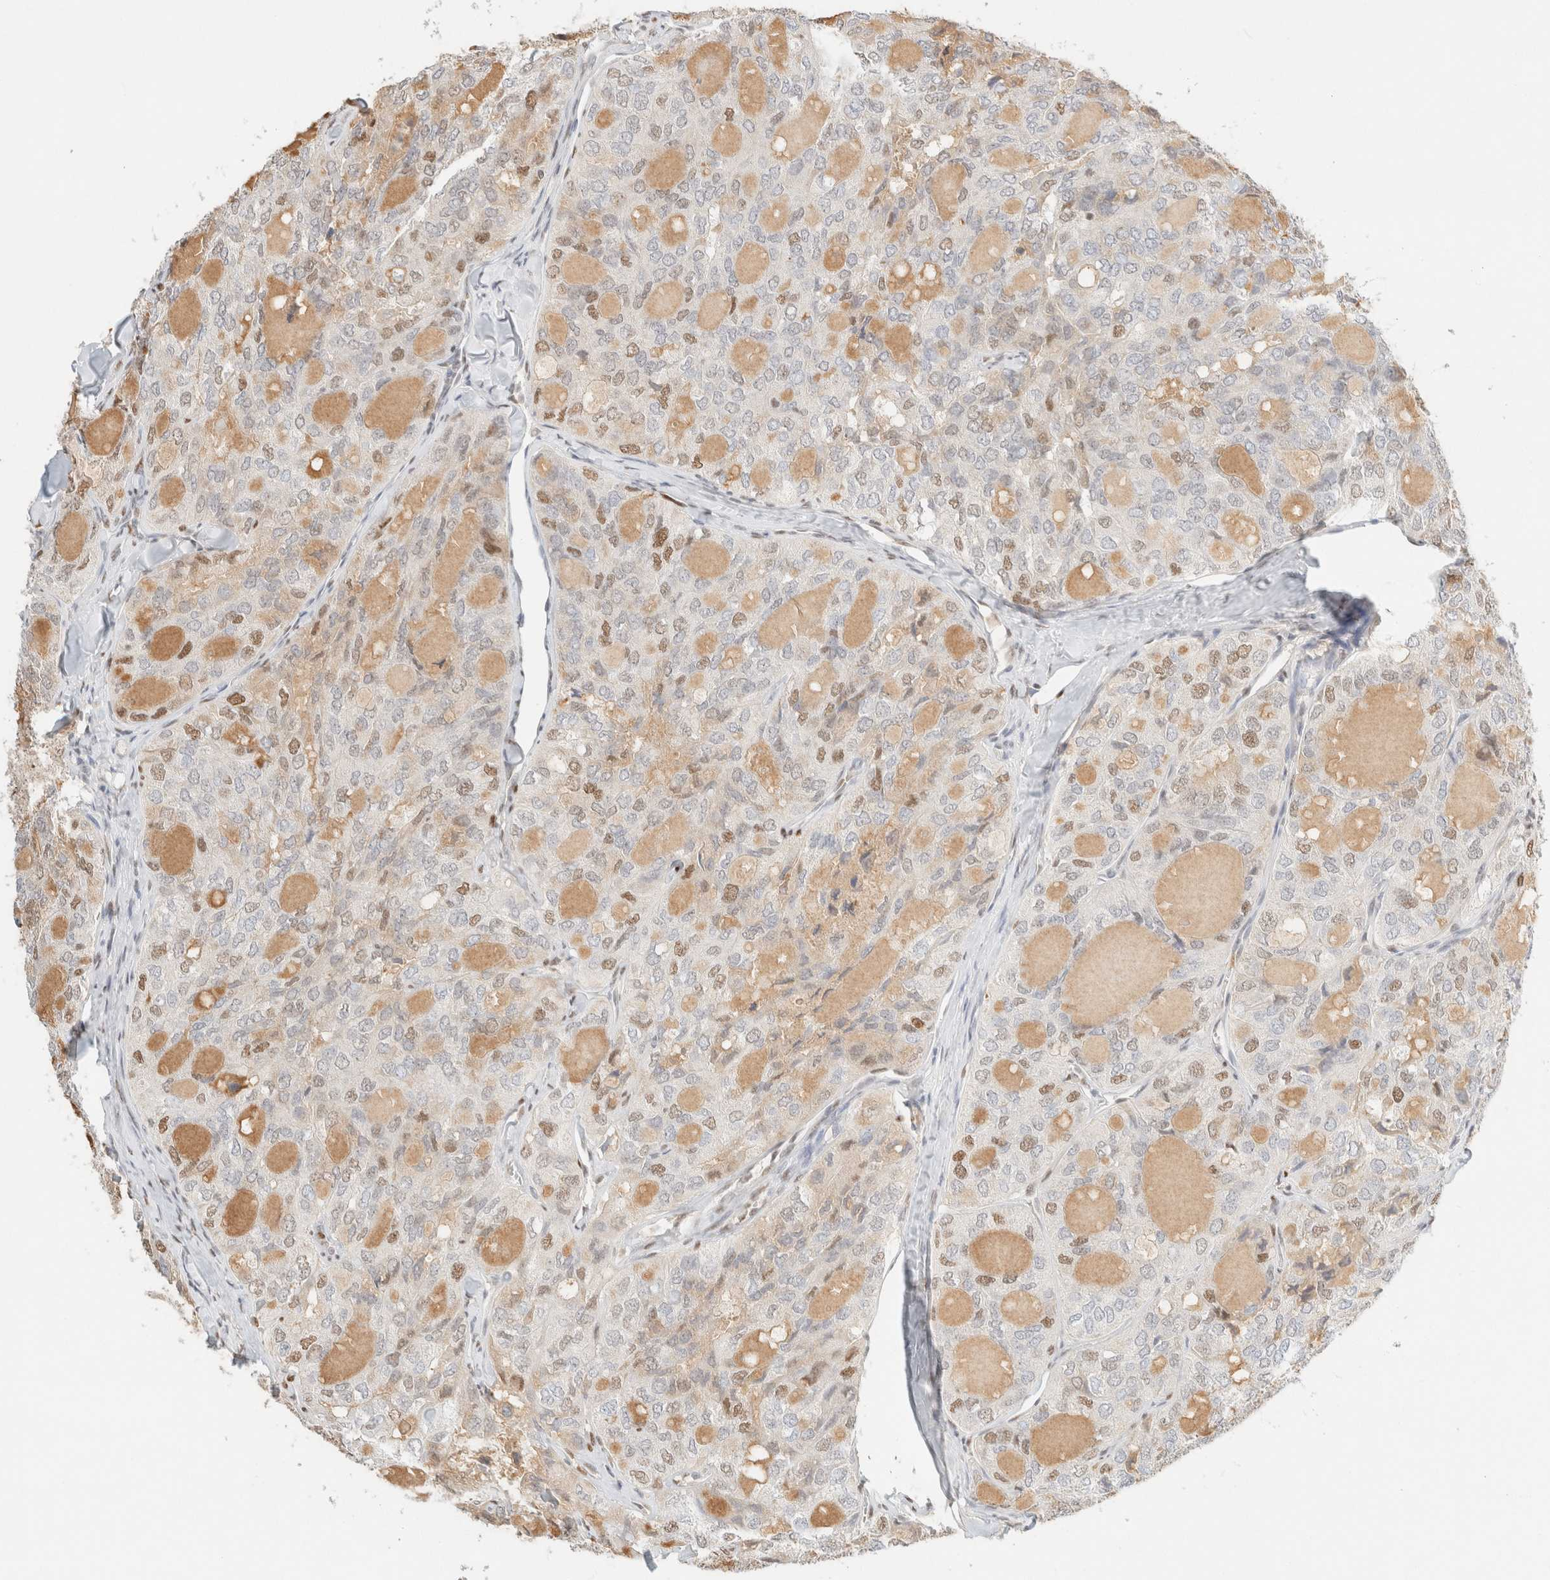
{"staining": {"intensity": "moderate", "quantity": "<25%", "location": "nuclear"}, "tissue": "thyroid cancer", "cell_type": "Tumor cells", "image_type": "cancer", "snomed": [{"axis": "morphology", "description": "Follicular adenoma carcinoma, NOS"}, {"axis": "topography", "description": "Thyroid gland"}], "caption": "High-power microscopy captured an immunohistochemistry photomicrograph of thyroid cancer, revealing moderate nuclear positivity in approximately <25% of tumor cells.", "gene": "DDB2", "patient": {"sex": "male", "age": 75}}